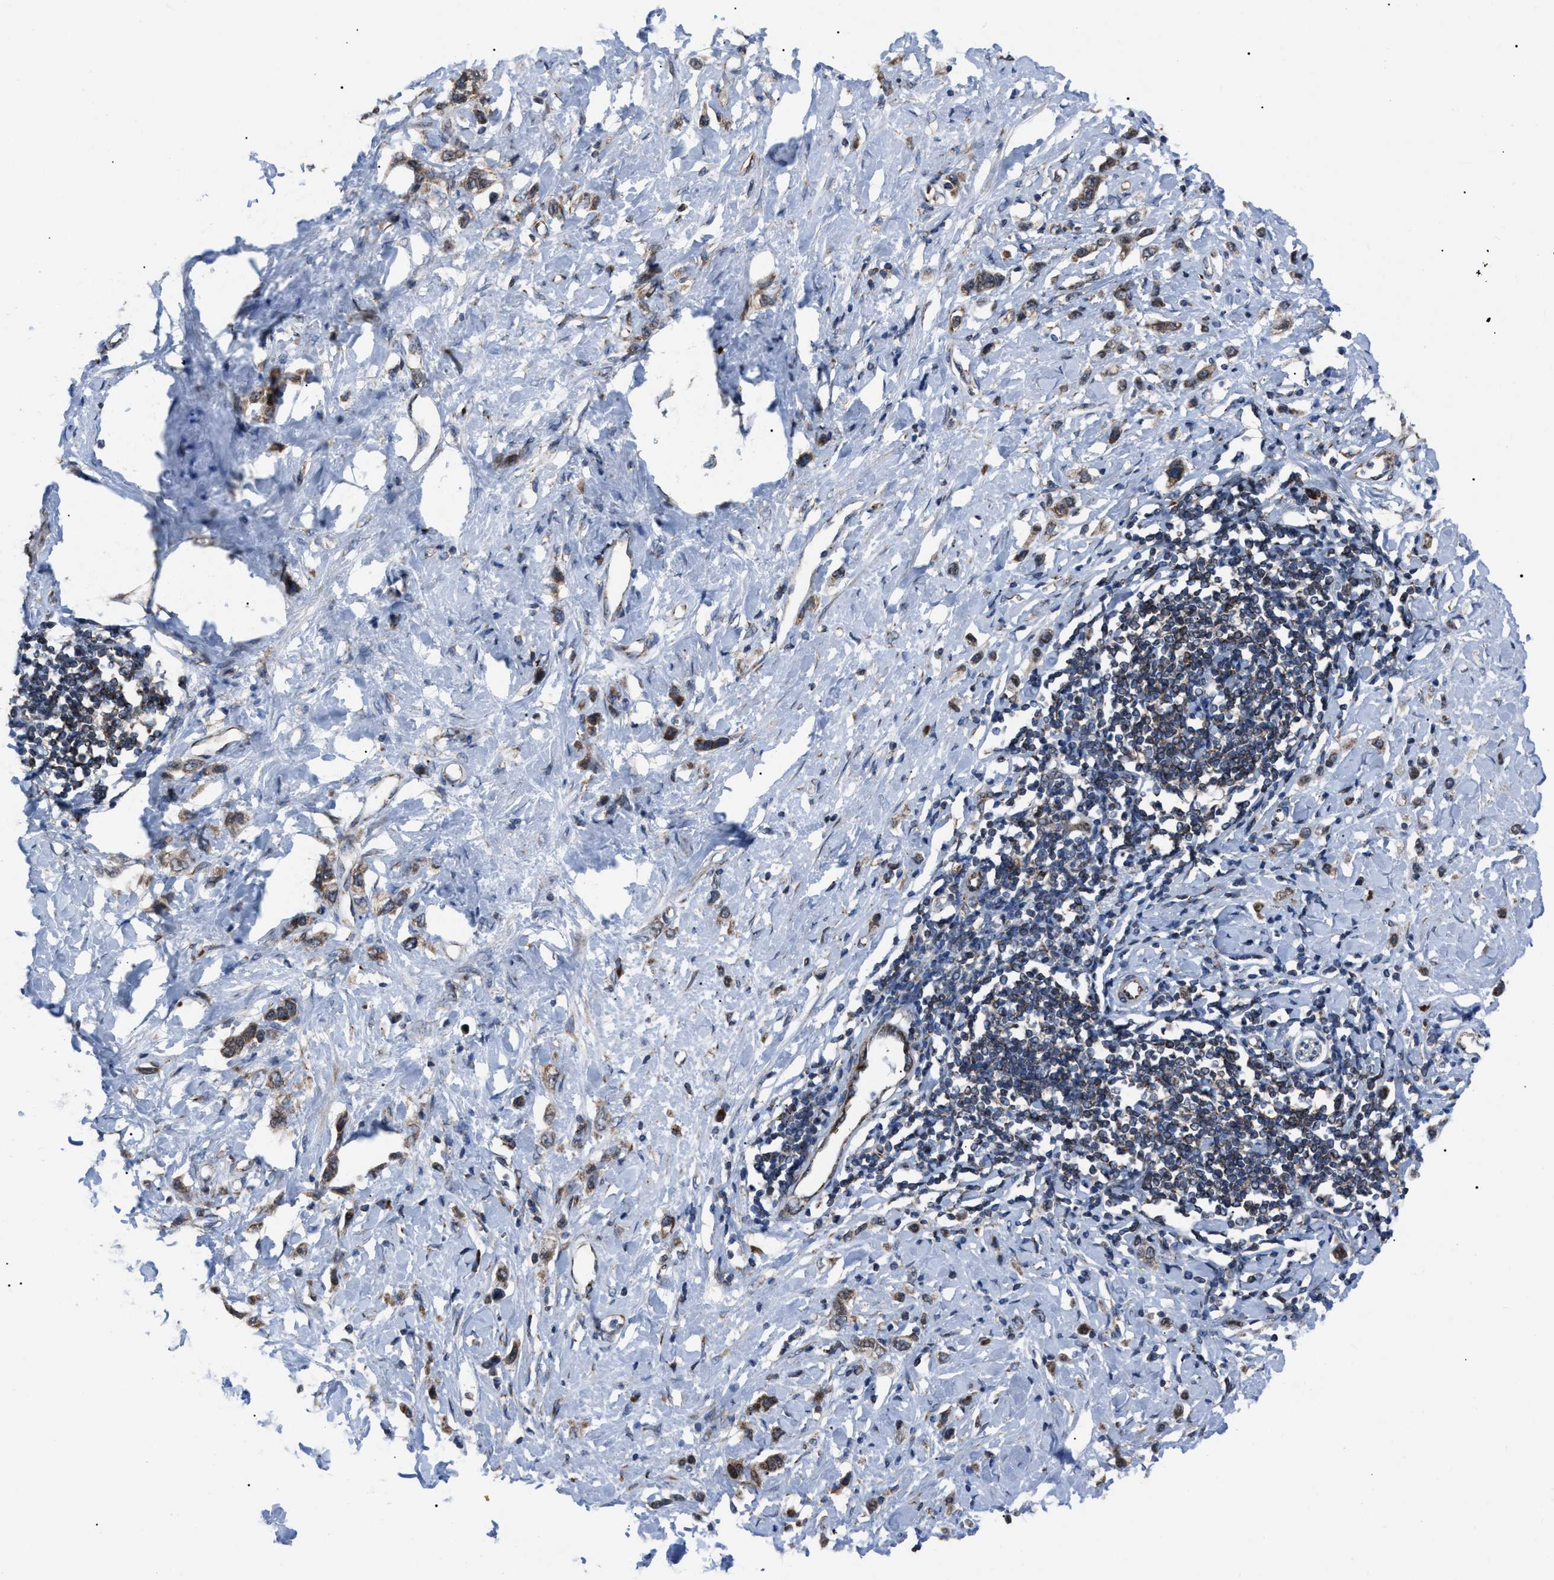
{"staining": {"intensity": "moderate", "quantity": ">75%", "location": "cytoplasmic/membranous"}, "tissue": "stomach cancer", "cell_type": "Tumor cells", "image_type": "cancer", "snomed": [{"axis": "morphology", "description": "Adenocarcinoma, NOS"}, {"axis": "topography", "description": "Stomach"}], "caption": "Immunohistochemistry (IHC) photomicrograph of neoplastic tissue: stomach cancer stained using IHC shows medium levels of moderate protein expression localized specifically in the cytoplasmic/membranous of tumor cells, appearing as a cytoplasmic/membranous brown color.", "gene": "AGO2", "patient": {"sex": "female", "age": 65}}